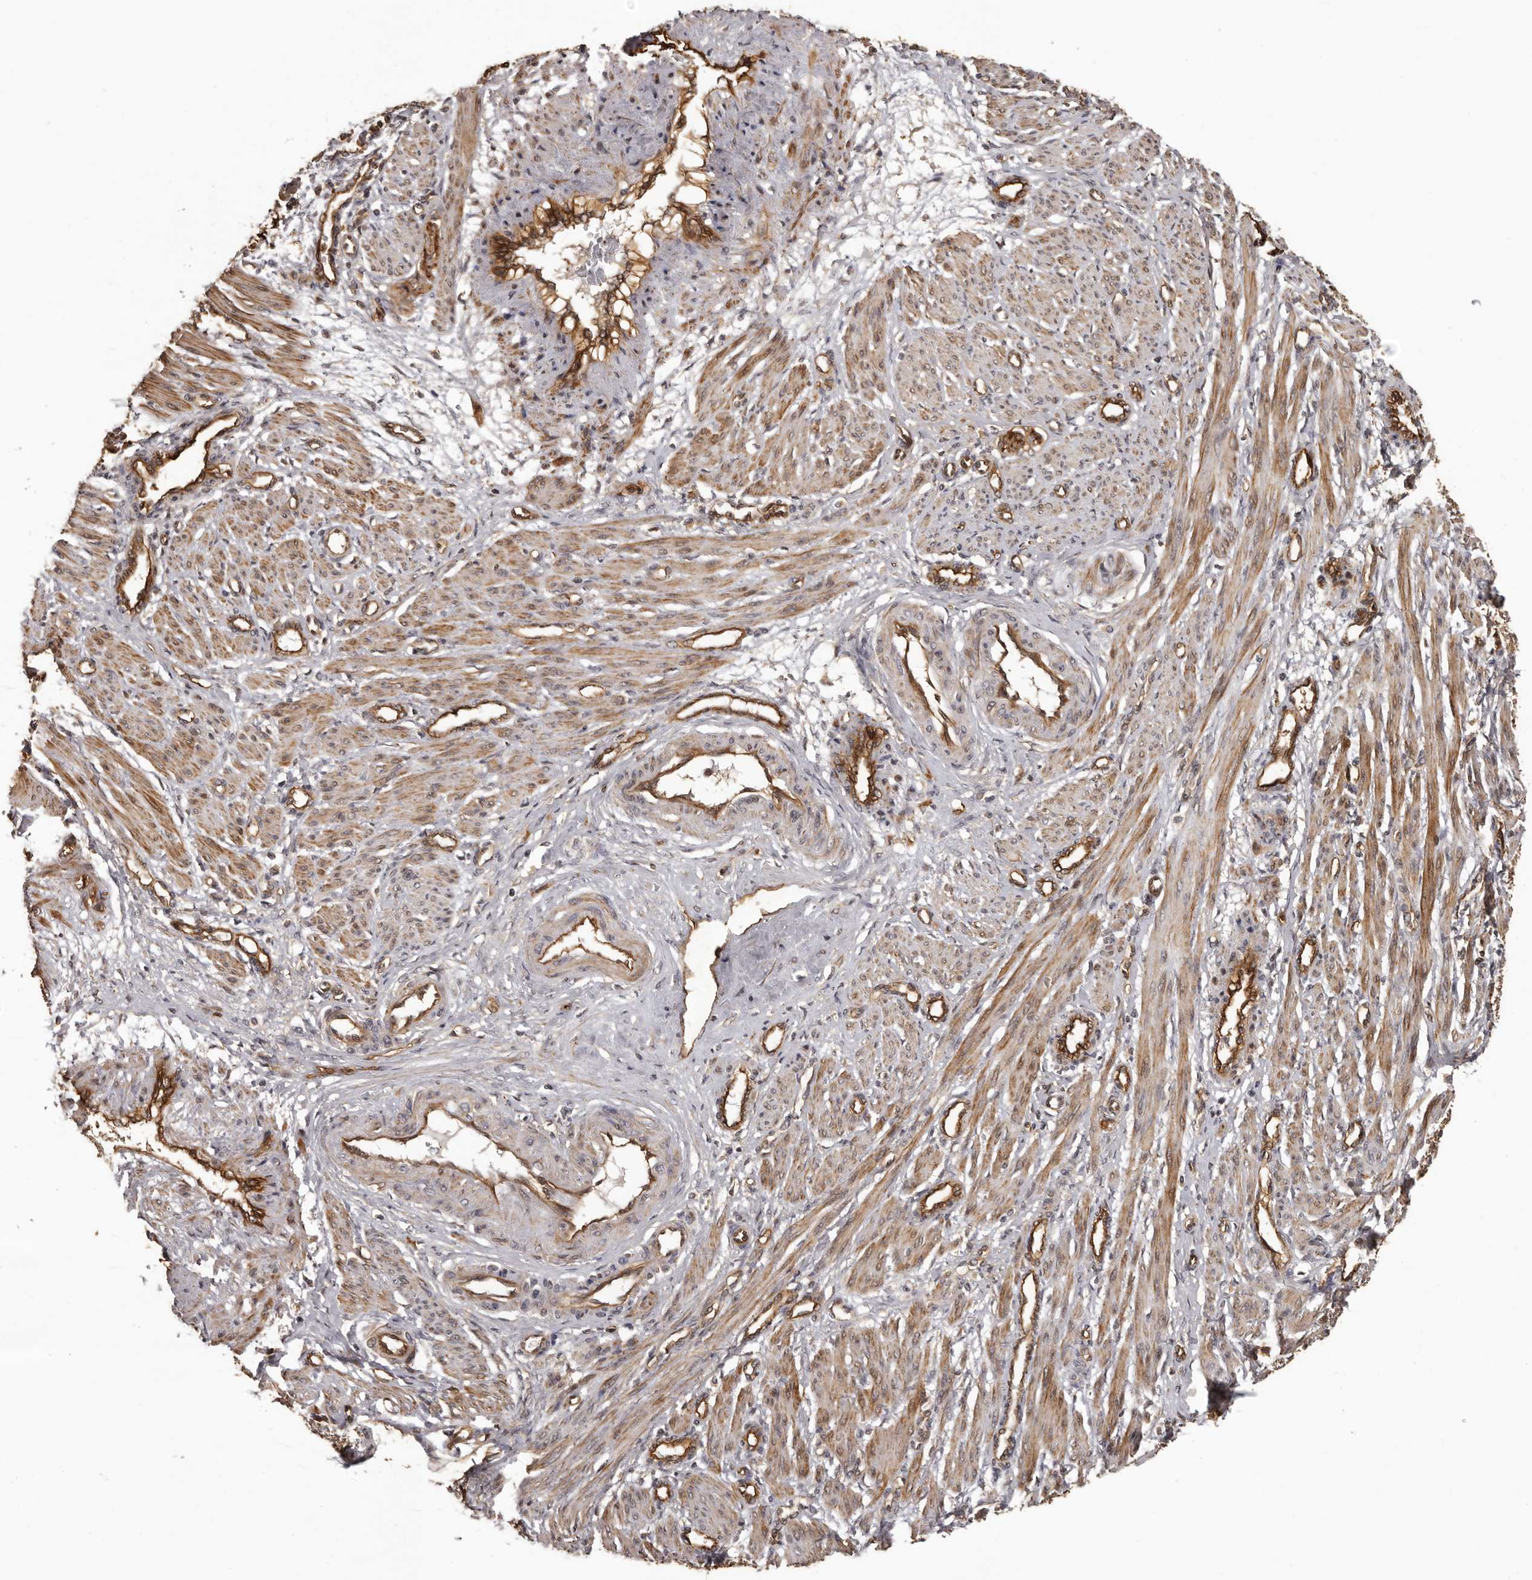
{"staining": {"intensity": "moderate", "quantity": ">75%", "location": "cytoplasmic/membranous"}, "tissue": "smooth muscle", "cell_type": "Smooth muscle cells", "image_type": "normal", "snomed": [{"axis": "morphology", "description": "Normal tissue, NOS"}, {"axis": "topography", "description": "Endometrium"}], "caption": "Approximately >75% of smooth muscle cells in benign human smooth muscle display moderate cytoplasmic/membranous protein staining as visualized by brown immunohistochemical staining.", "gene": "SLITRK6", "patient": {"sex": "female", "age": 33}}